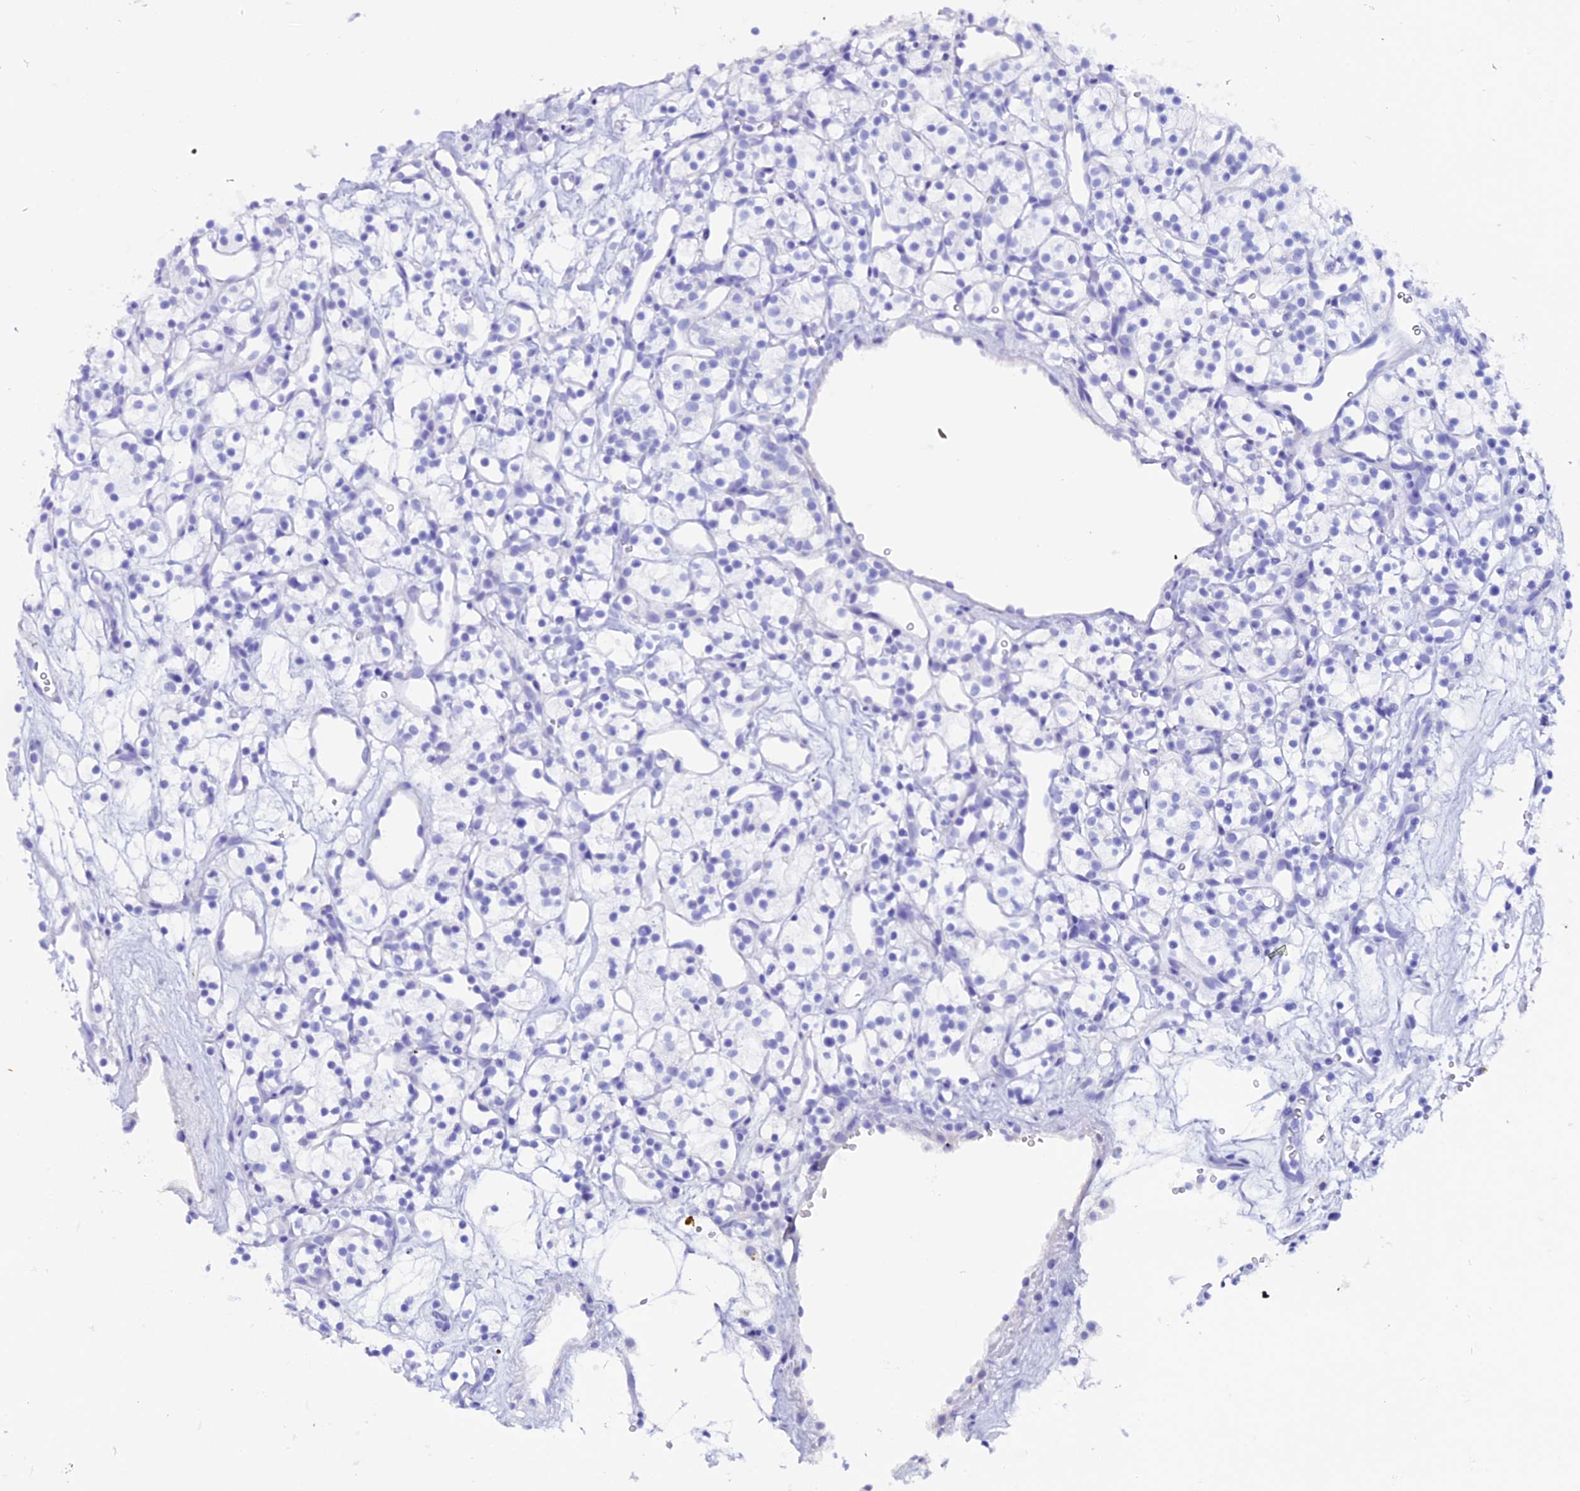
{"staining": {"intensity": "negative", "quantity": "none", "location": "none"}, "tissue": "renal cancer", "cell_type": "Tumor cells", "image_type": "cancer", "snomed": [{"axis": "morphology", "description": "Adenocarcinoma, NOS"}, {"axis": "topography", "description": "Kidney"}], "caption": "Immunohistochemistry photomicrograph of human renal adenocarcinoma stained for a protein (brown), which exhibits no staining in tumor cells.", "gene": "ANKRD29", "patient": {"sex": "female", "age": 57}}